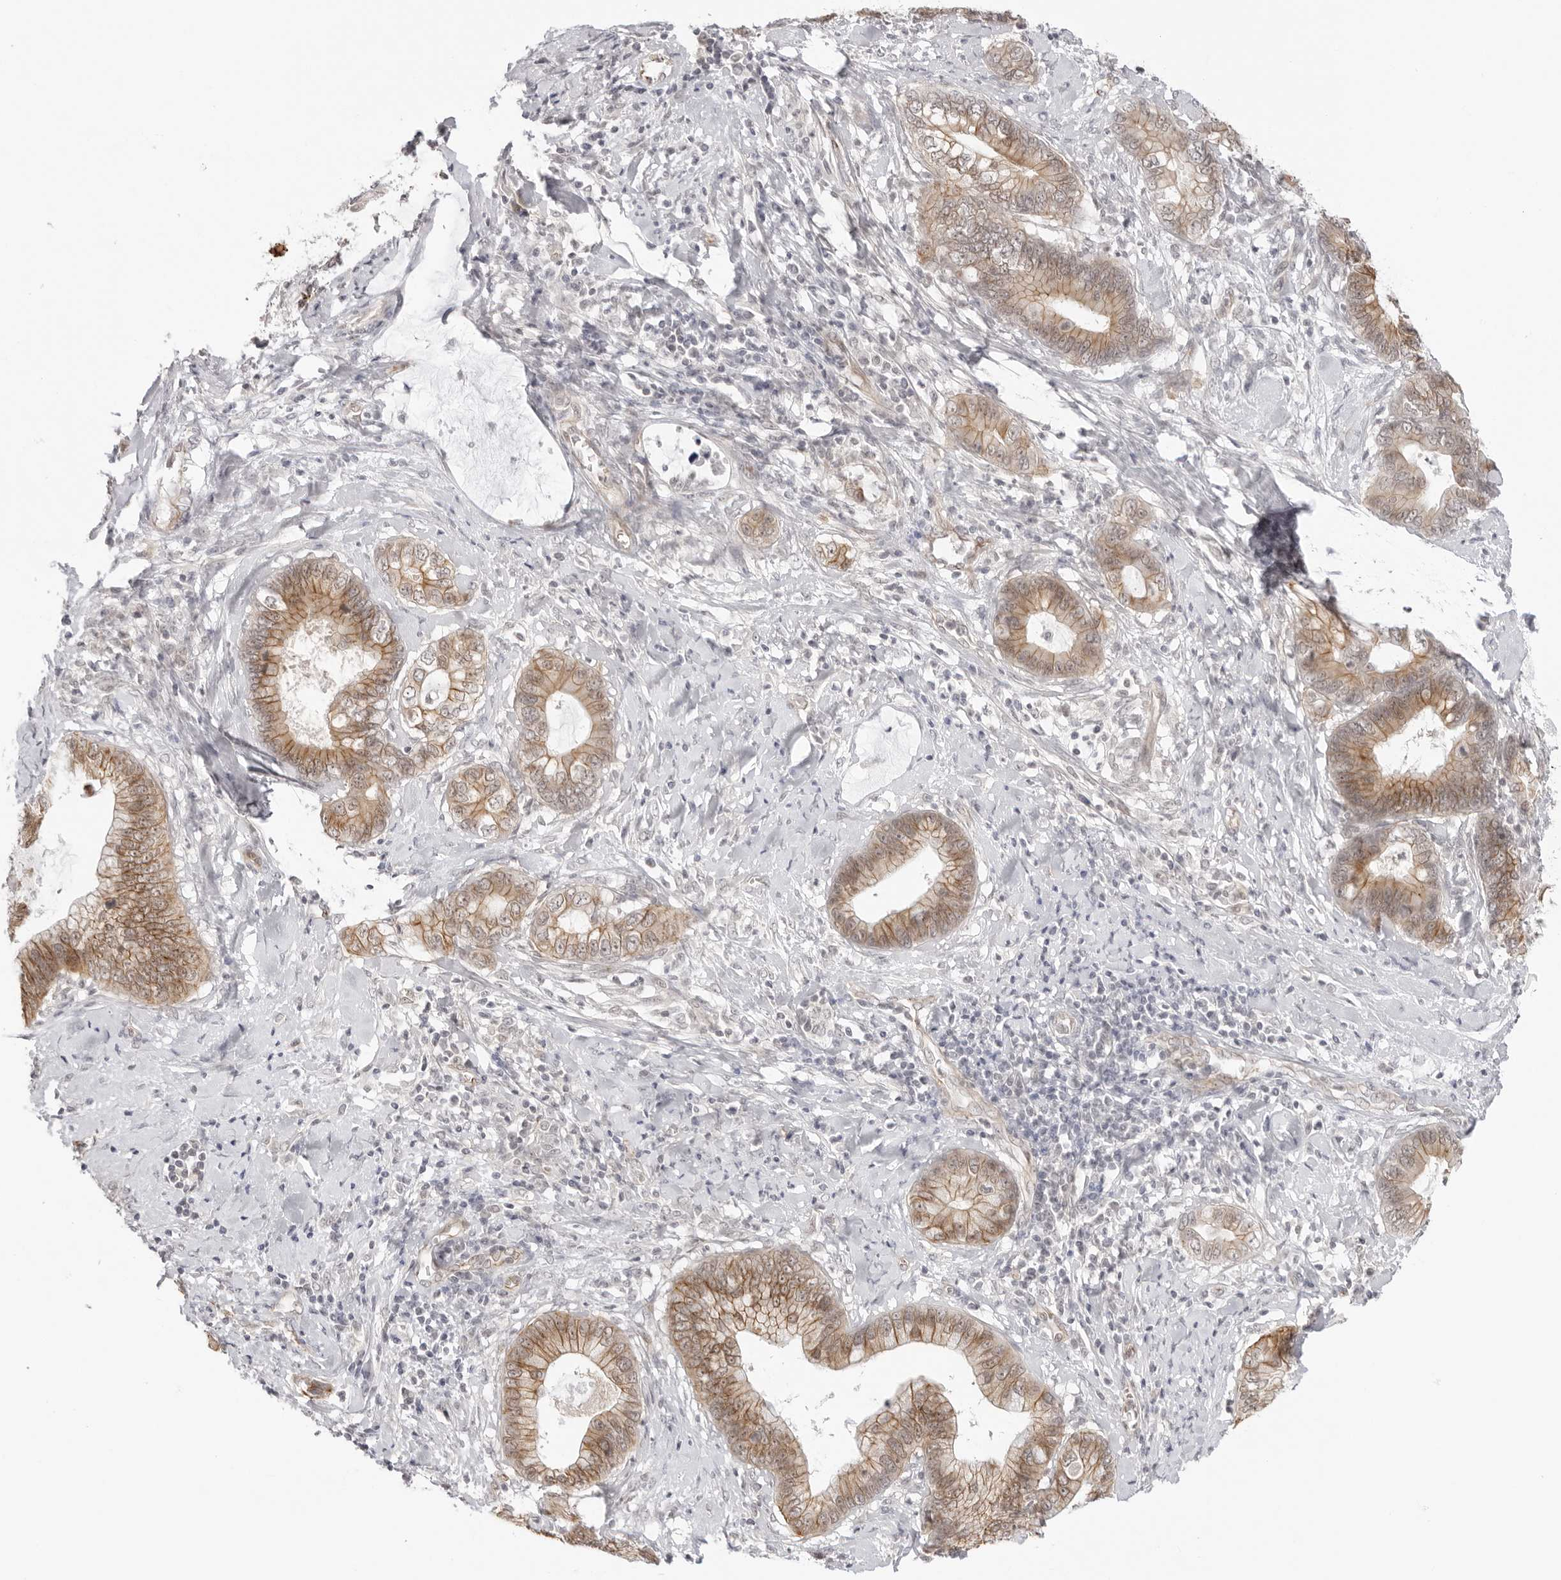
{"staining": {"intensity": "moderate", "quantity": ">75%", "location": "cytoplasmic/membranous"}, "tissue": "cervical cancer", "cell_type": "Tumor cells", "image_type": "cancer", "snomed": [{"axis": "morphology", "description": "Adenocarcinoma, NOS"}, {"axis": "topography", "description": "Cervix"}], "caption": "Tumor cells display moderate cytoplasmic/membranous expression in about >75% of cells in cervical adenocarcinoma.", "gene": "TRAPPC3", "patient": {"sex": "female", "age": 44}}